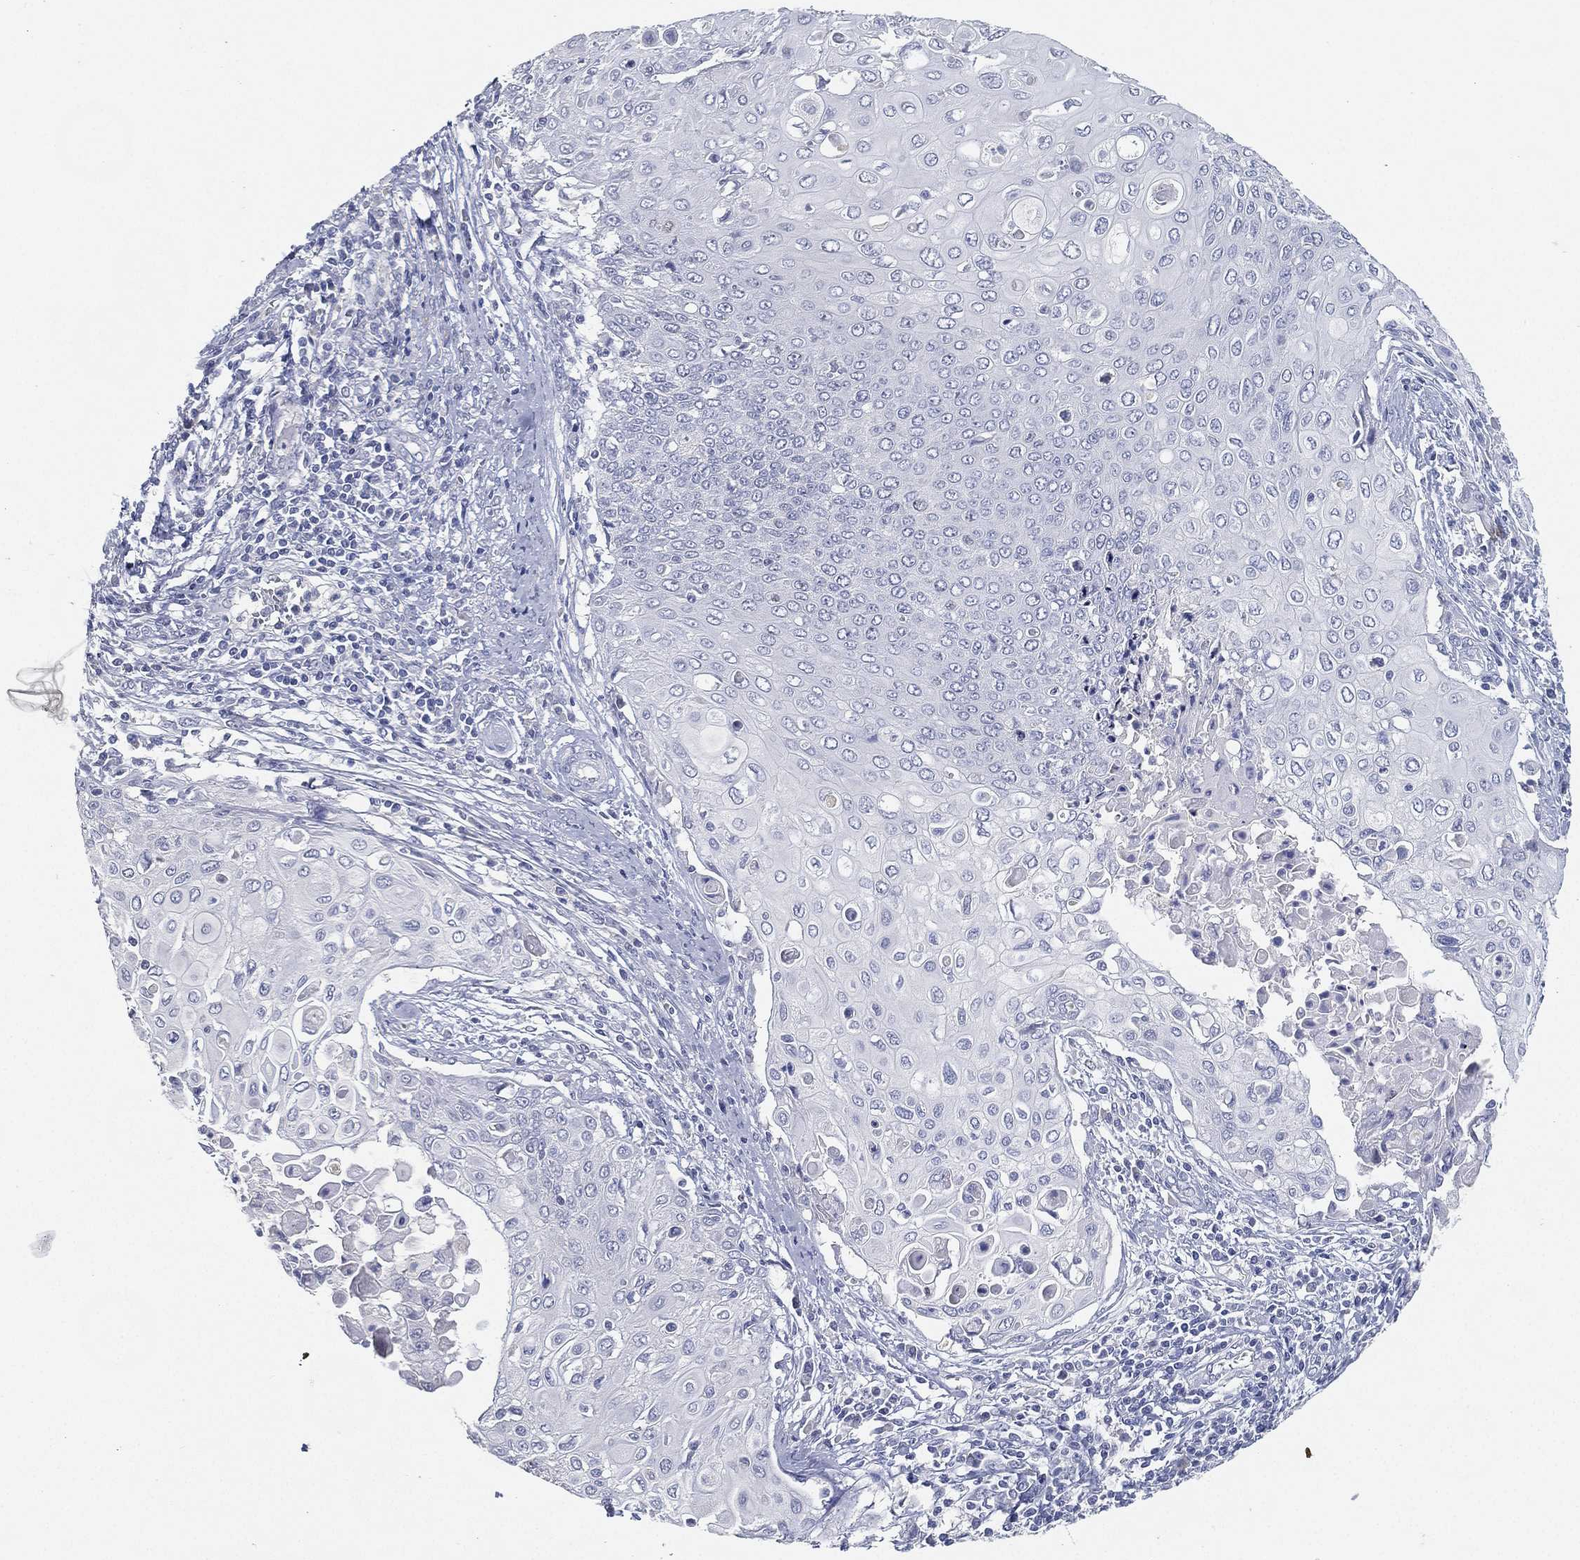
{"staining": {"intensity": "negative", "quantity": "none", "location": "none"}, "tissue": "cervical cancer", "cell_type": "Tumor cells", "image_type": "cancer", "snomed": [{"axis": "morphology", "description": "Squamous cell carcinoma, NOS"}, {"axis": "topography", "description": "Cervix"}], "caption": "This is a photomicrograph of immunohistochemistry (IHC) staining of cervical cancer, which shows no expression in tumor cells. (DAB immunohistochemistry (IHC), high magnification).", "gene": "FAM187B", "patient": {"sex": "female", "age": 39}}